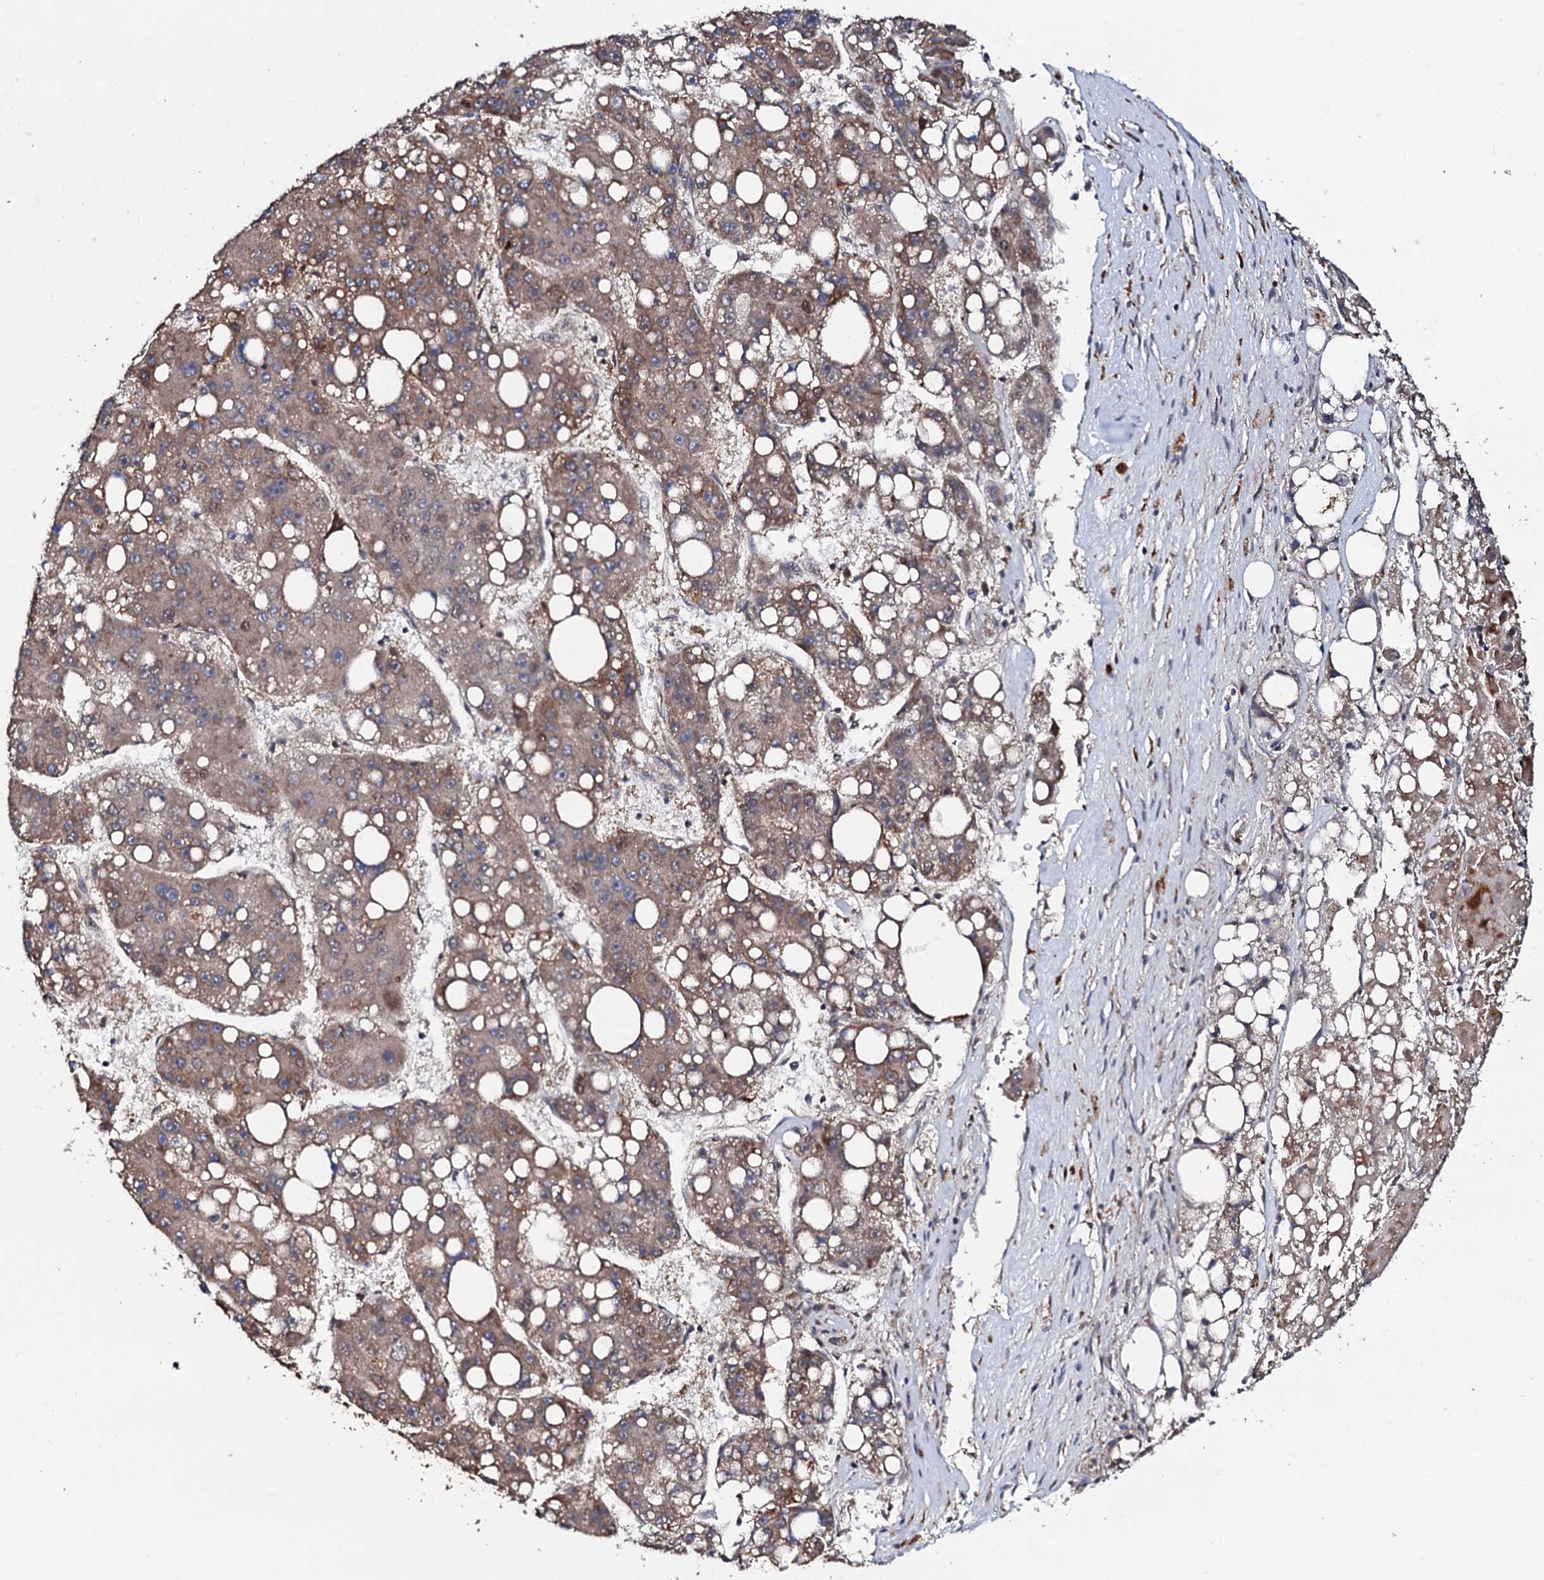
{"staining": {"intensity": "moderate", "quantity": "25%-75%", "location": "cytoplasmic/membranous"}, "tissue": "liver cancer", "cell_type": "Tumor cells", "image_type": "cancer", "snomed": [{"axis": "morphology", "description": "Carcinoma, Hepatocellular, NOS"}, {"axis": "topography", "description": "Liver"}], "caption": "This histopathology image shows immunohistochemistry (IHC) staining of hepatocellular carcinoma (liver), with medium moderate cytoplasmic/membranous positivity in about 25%-75% of tumor cells.", "gene": "FAM111A", "patient": {"sex": "female", "age": 61}}